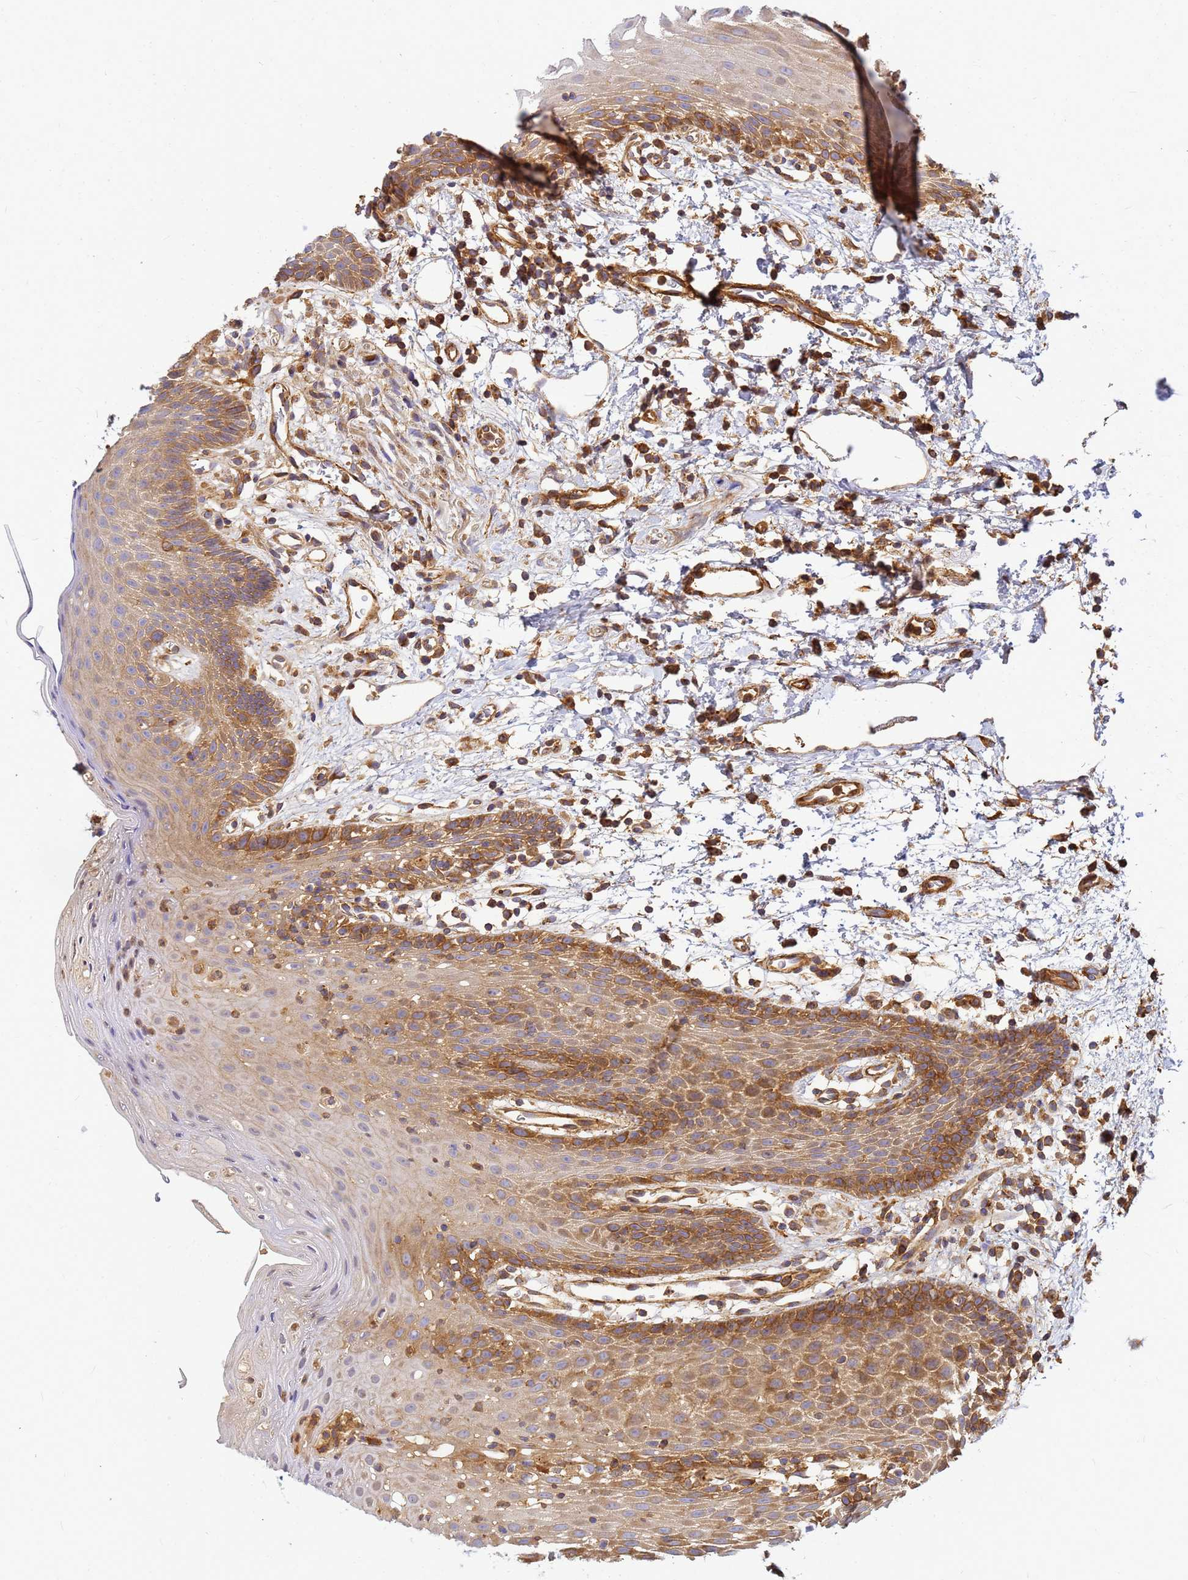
{"staining": {"intensity": "moderate", "quantity": ">75%", "location": "cytoplasmic/membranous"}, "tissue": "oral mucosa", "cell_type": "Squamous epithelial cells", "image_type": "normal", "snomed": [{"axis": "morphology", "description": "Normal tissue, NOS"}, {"axis": "topography", "description": "Oral tissue"}, {"axis": "topography", "description": "Tounge, NOS"}], "caption": "Protein staining of benign oral mucosa displays moderate cytoplasmic/membranous expression in about >75% of squamous epithelial cells.", "gene": "C2CD5", "patient": {"sex": "female", "age": 59}}